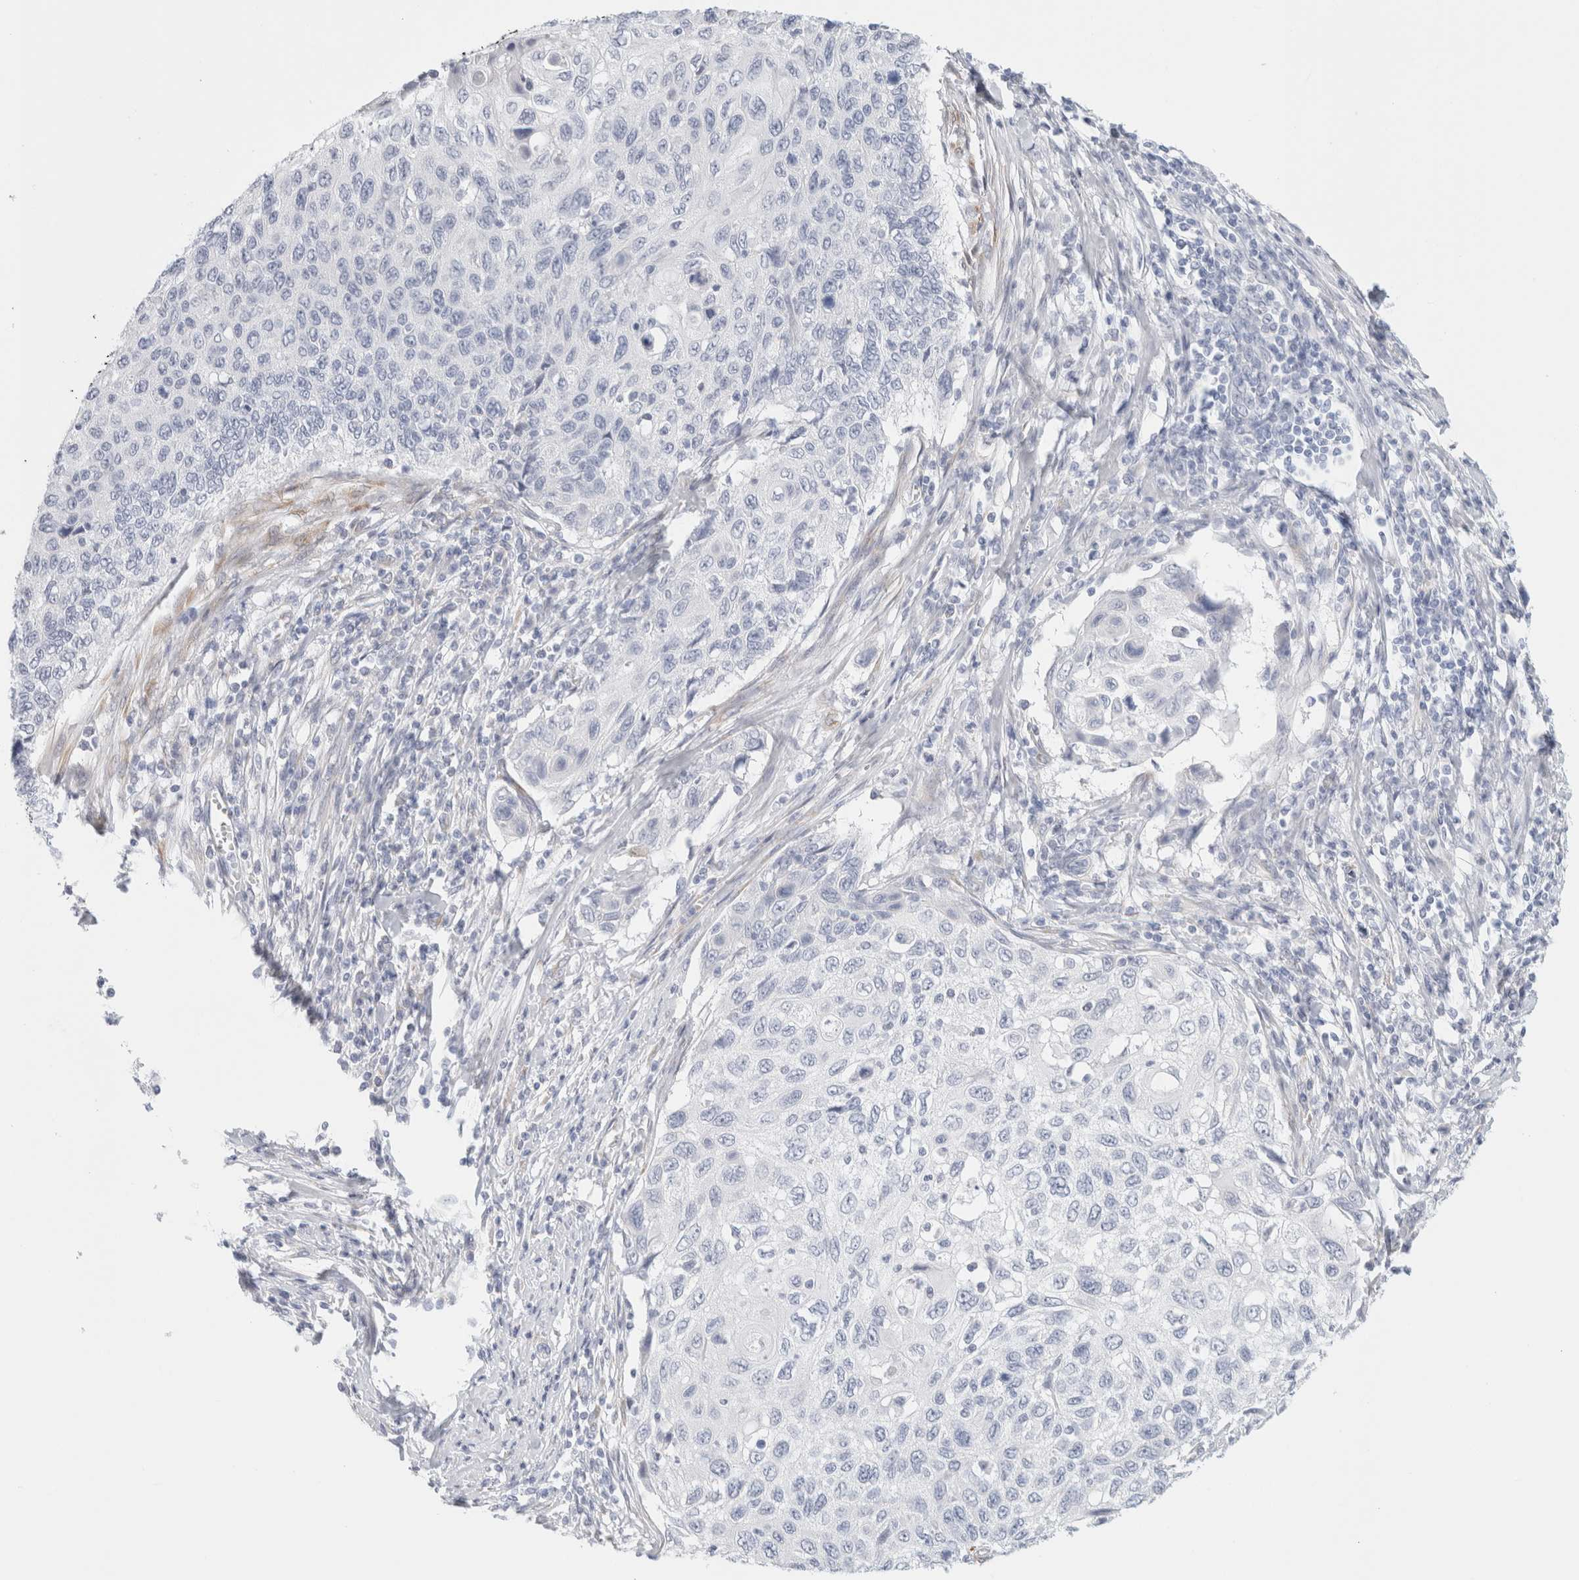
{"staining": {"intensity": "negative", "quantity": "none", "location": "none"}, "tissue": "cervical cancer", "cell_type": "Tumor cells", "image_type": "cancer", "snomed": [{"axis": "morphology", "description": "Squamous cell carcinoma, NOS"}, {"axis": "topography", "description": "Cervix"}], "caption": "DAB immunohistochemical staining of human squamous cell carcinoma (cervical) demonstrates no significant staining in tumor cells. The staining was performed using DAB to visualize the protein expression in brown, while the nuclei were stained in blue with hematoxylin (Magnification: 20x).", "gene": "RTN4", "patient": {"sex": "female", "age": 70}}